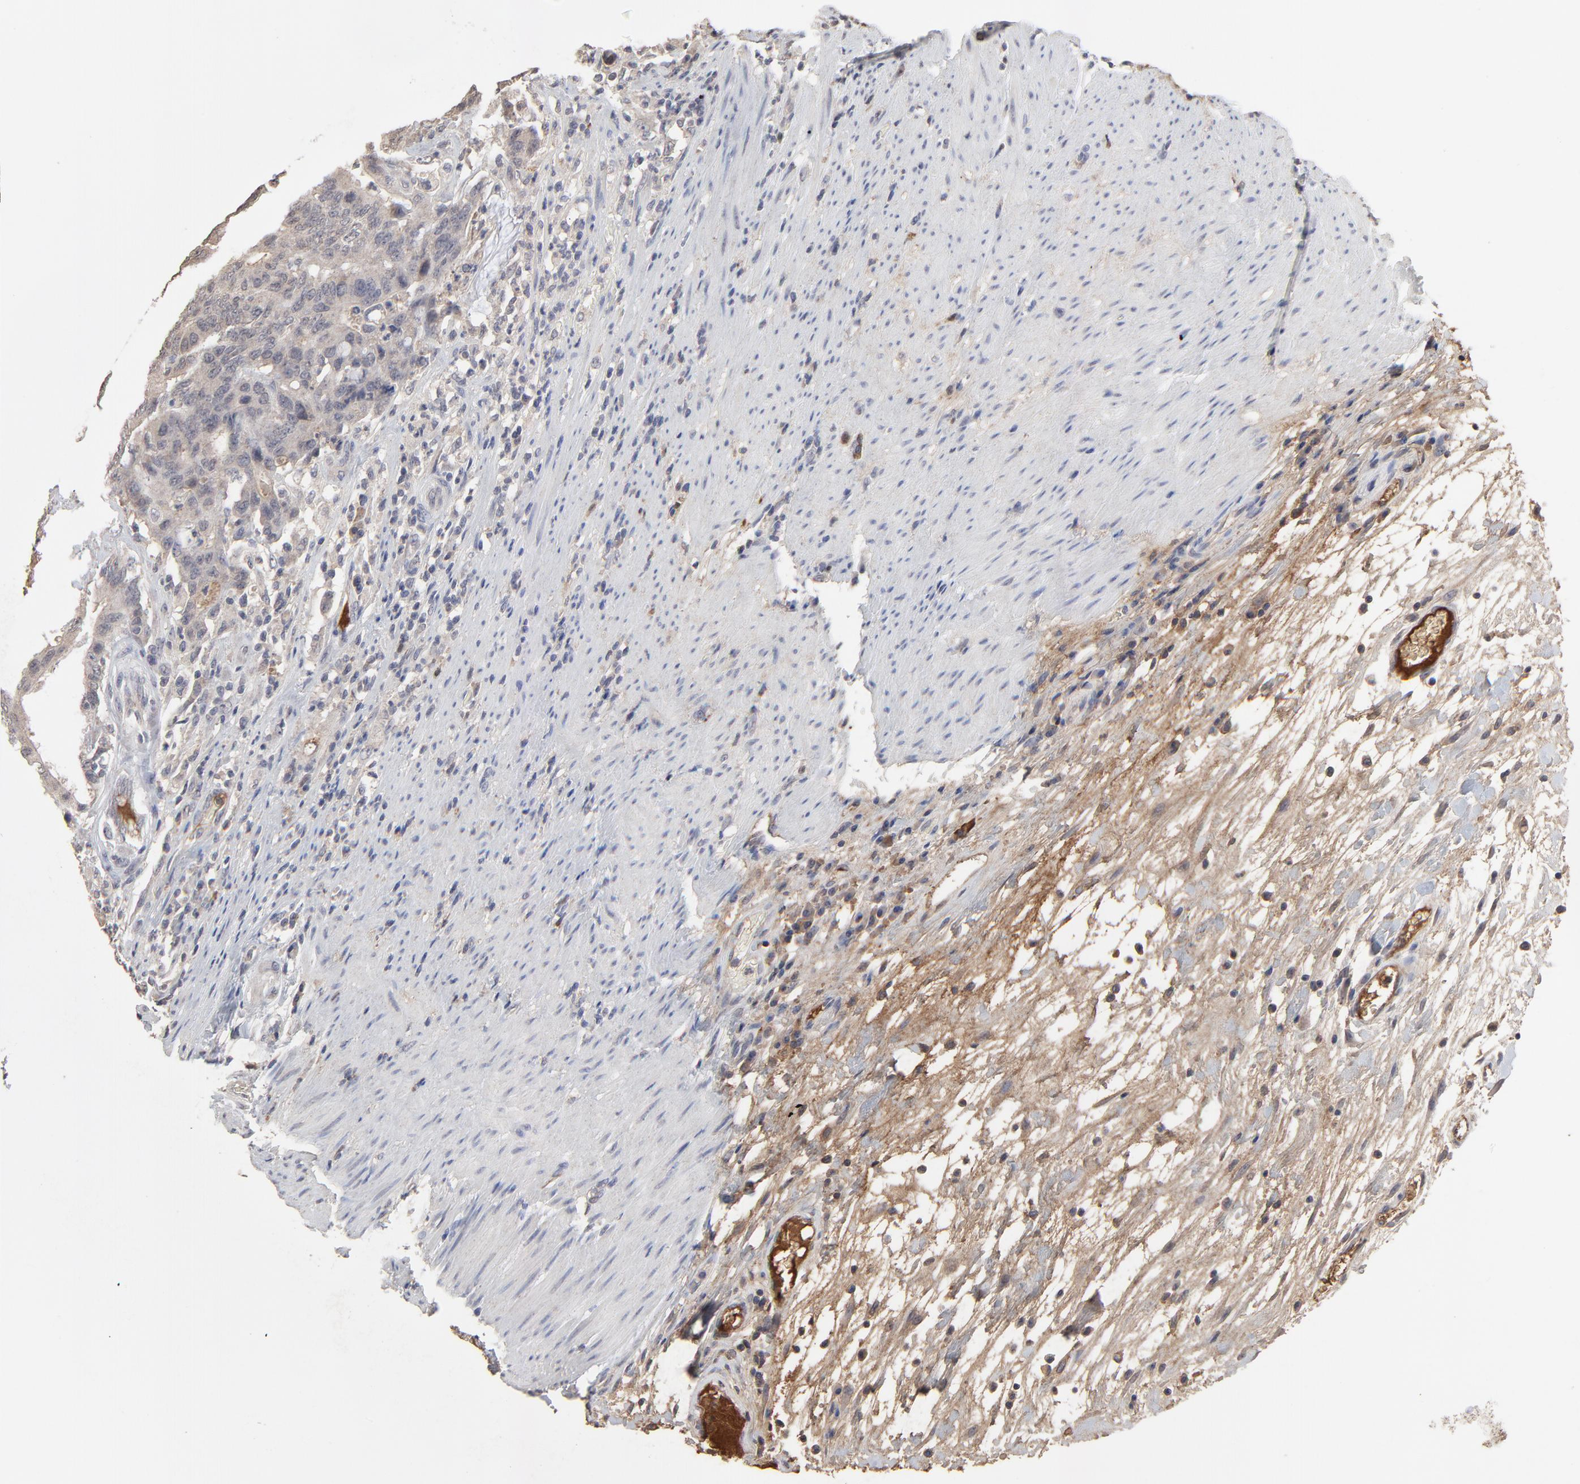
{"staining": {"intensity": "weak", "quantity": ">75%", "location": "cytoplasmic/membranous"}, "tissue": "colorectal cancer", "cell_type": "Tumor cells", "image_type": "cancer", "snomed": [{"axis": "morphology", "description": "Adenocarcinoma, NOS"}, {"axis": "topography", "description": "Colon"}], "caption": "Adenocarcinoma (colorectal) stained with immunohistochemistry demonstrates weak cytoplasmic/membranous positivity in approximately >75% of tumor cells.", "gene": "VPREB3", "patient": {"sex": "male", "age": 54}}